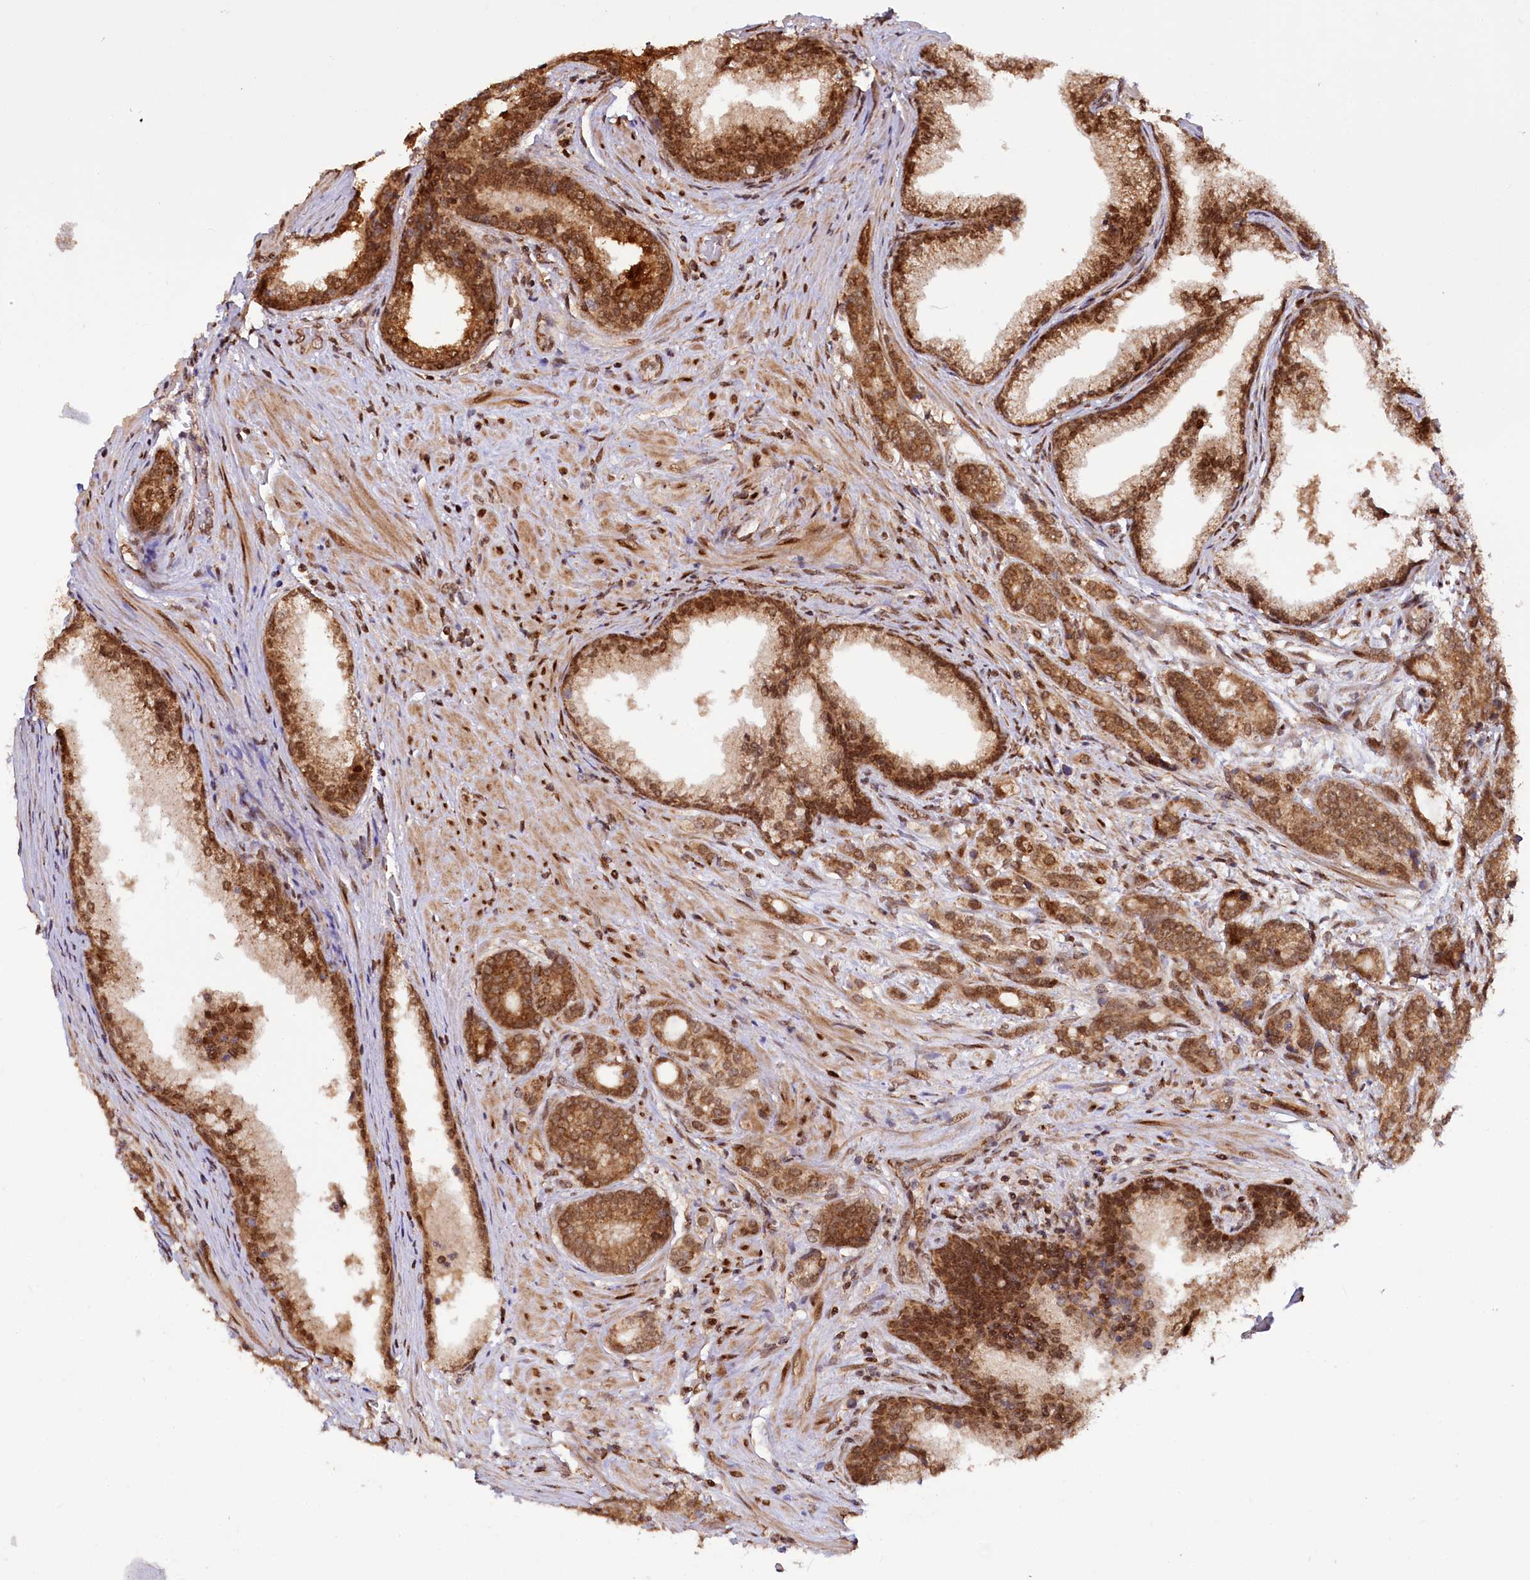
{"staining": {"intensity": "strong", "quantity": ">75%", "location": "cytoplasmic/membranous,nuclear"}, "tissue": "prostate cancer", "cell_type": "Tumor cells", "image_type": "cancer", "snomed": [{"axis": "morphology", "description": "Adenocarcinoma, Low grade"}, {"axis": "topography", "description": "Prostate"}], "caption": "Prostate adenocarcinoma (low-grade) tissue shows strong cytoplasmic/membranous and nuclear positivity in approximately >75% of tumor cells", "gene": "PHC3", "patient": {"sex": "male", "age": 71}}